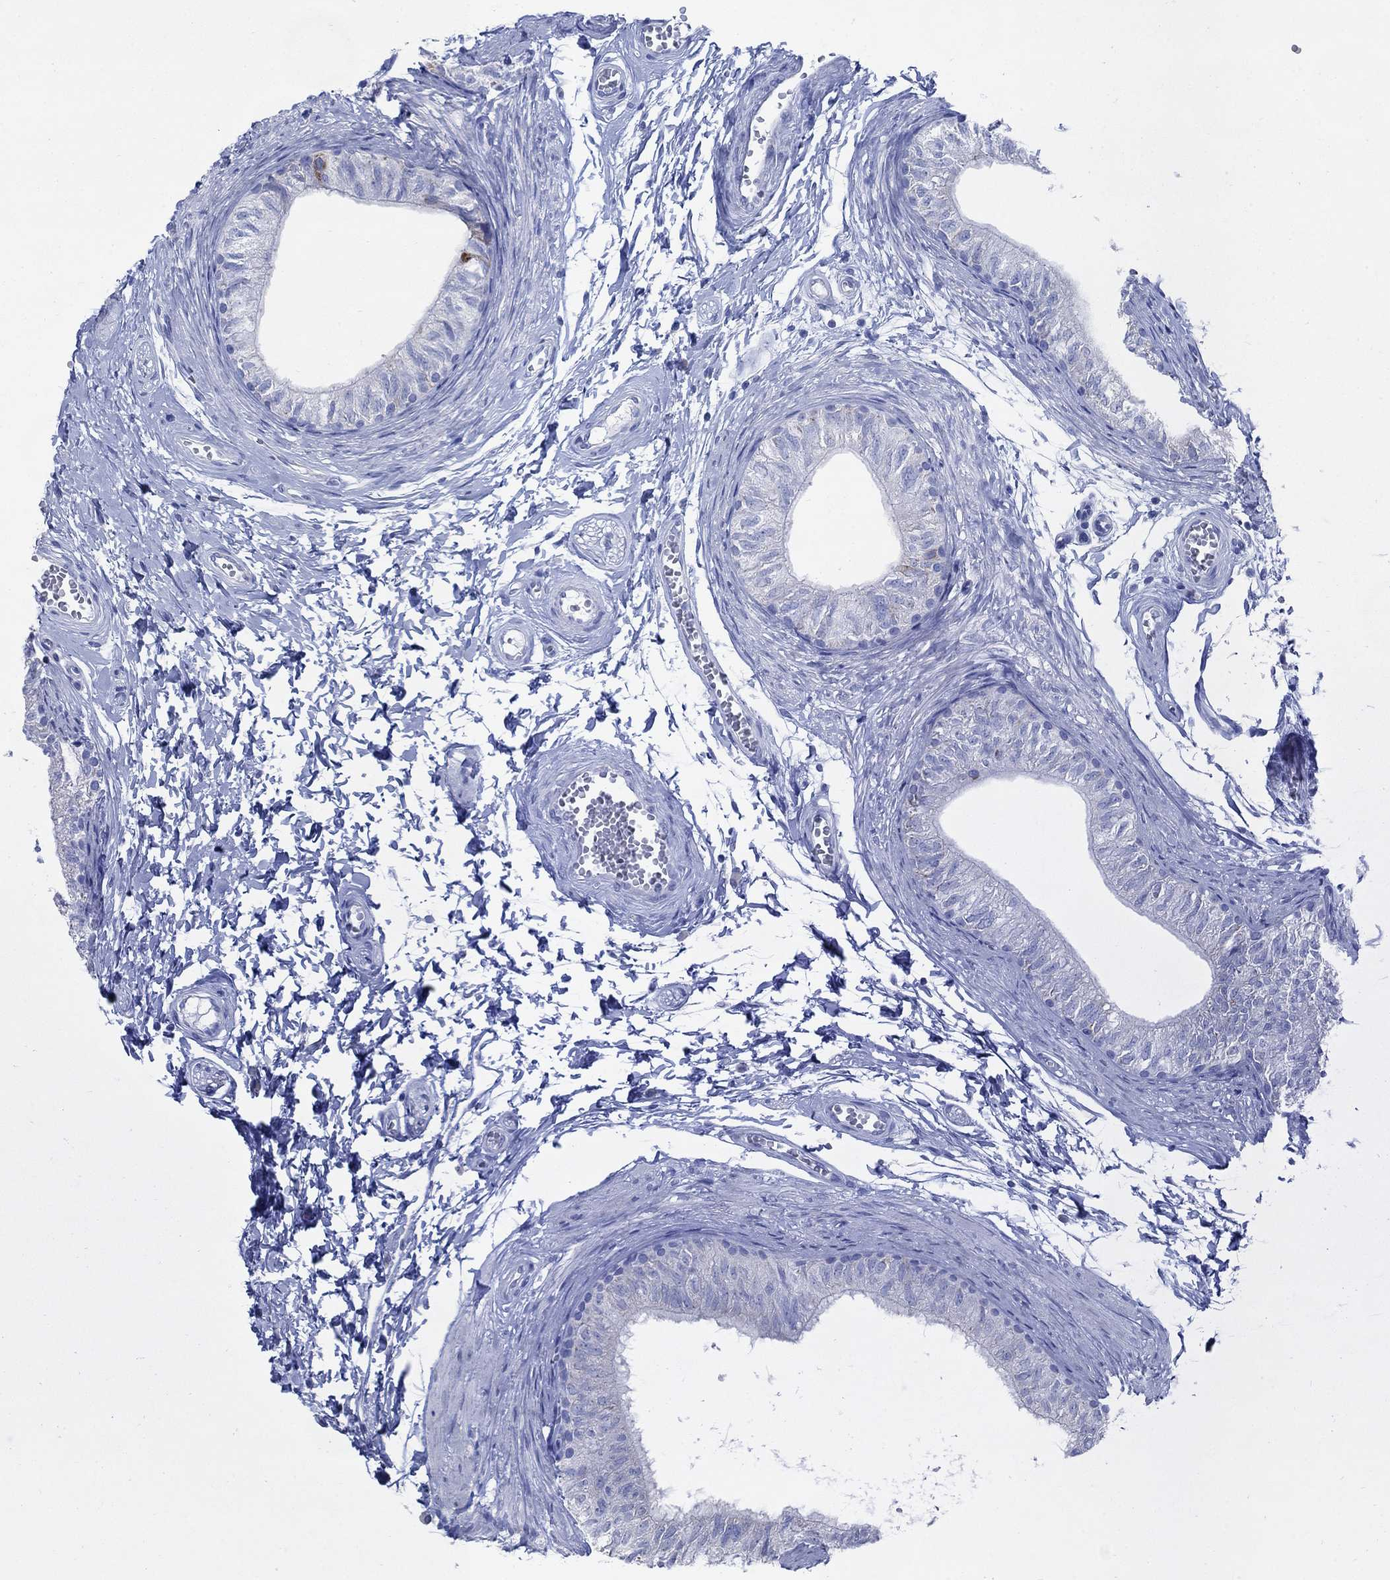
{"staining": {"intensity": "negative", "quantity": "none", "location": "none"}, "tissue": "epididymis", "cell_type": "Glandular cells", "image_type": "normal", "snomed": [{"axis": "morphology", "description": "Normal tissue, NOS"}, {"axis": "topography", "description": "Epididymis"}], "caption": "Glandular cells are negative for brown protein staining in normal epididymis. Nuclei are stained in blue.", "gene": "SCCPDH", "patient": {"sex": "male", "age": 22}}